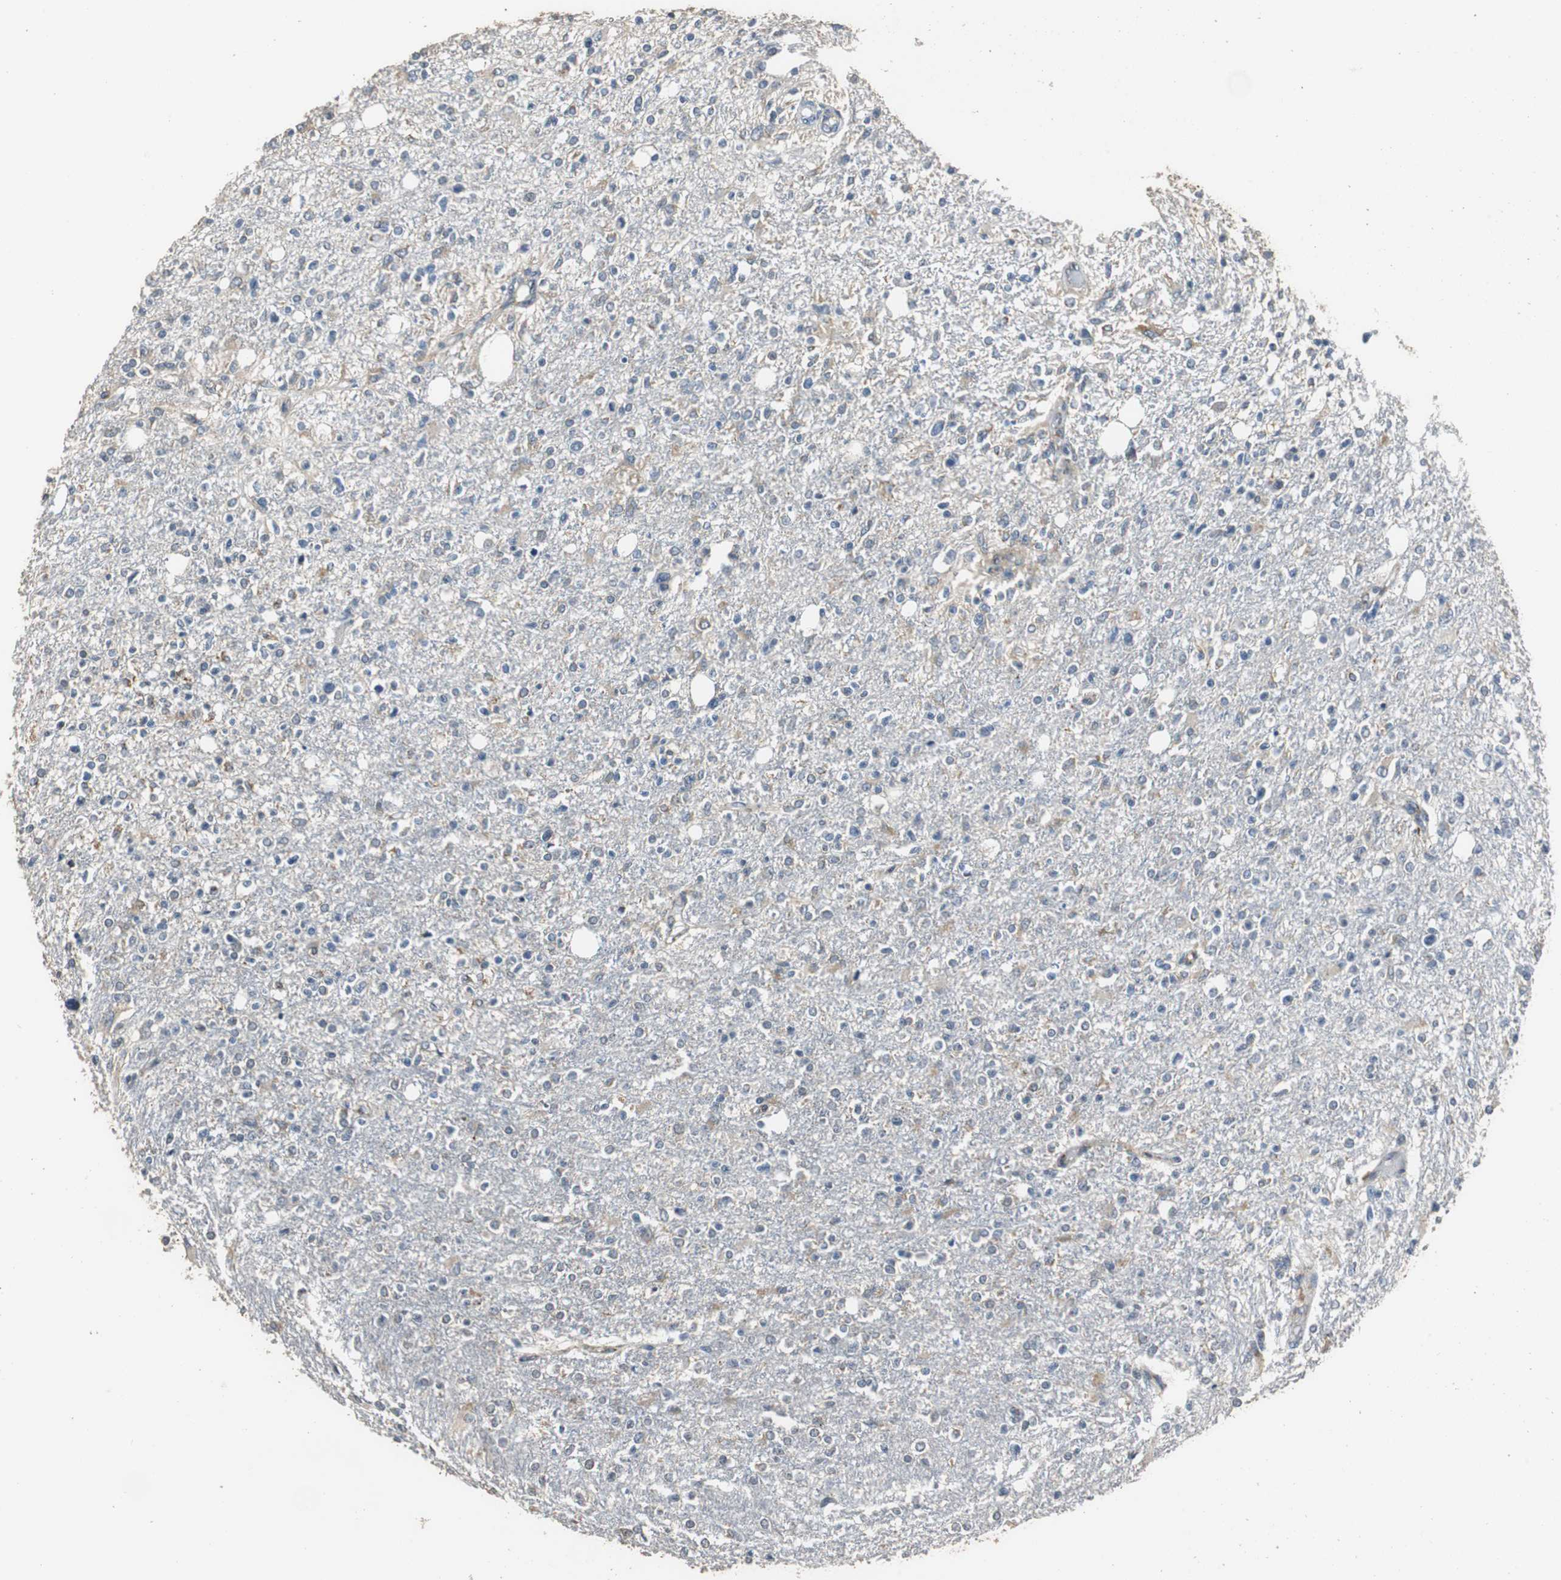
{"staining": {"intensity": "negative", "quantity": "none", "location": "none"}, "tissue": "glioma", "cell_type": "Tumor cells", "image_type": "cancer", "snomed": [{"axis": "morphology", "description": "Glioma, malignant, High grade"}, {"axis": "topography", "description": "Cerebral cortex"}], "caption": "Glioma was stained to show a protein in brown. There is no significant staining in tumor cells.", "gene": "HMGCL", "patient": {"sex": "male", "age": 76}}